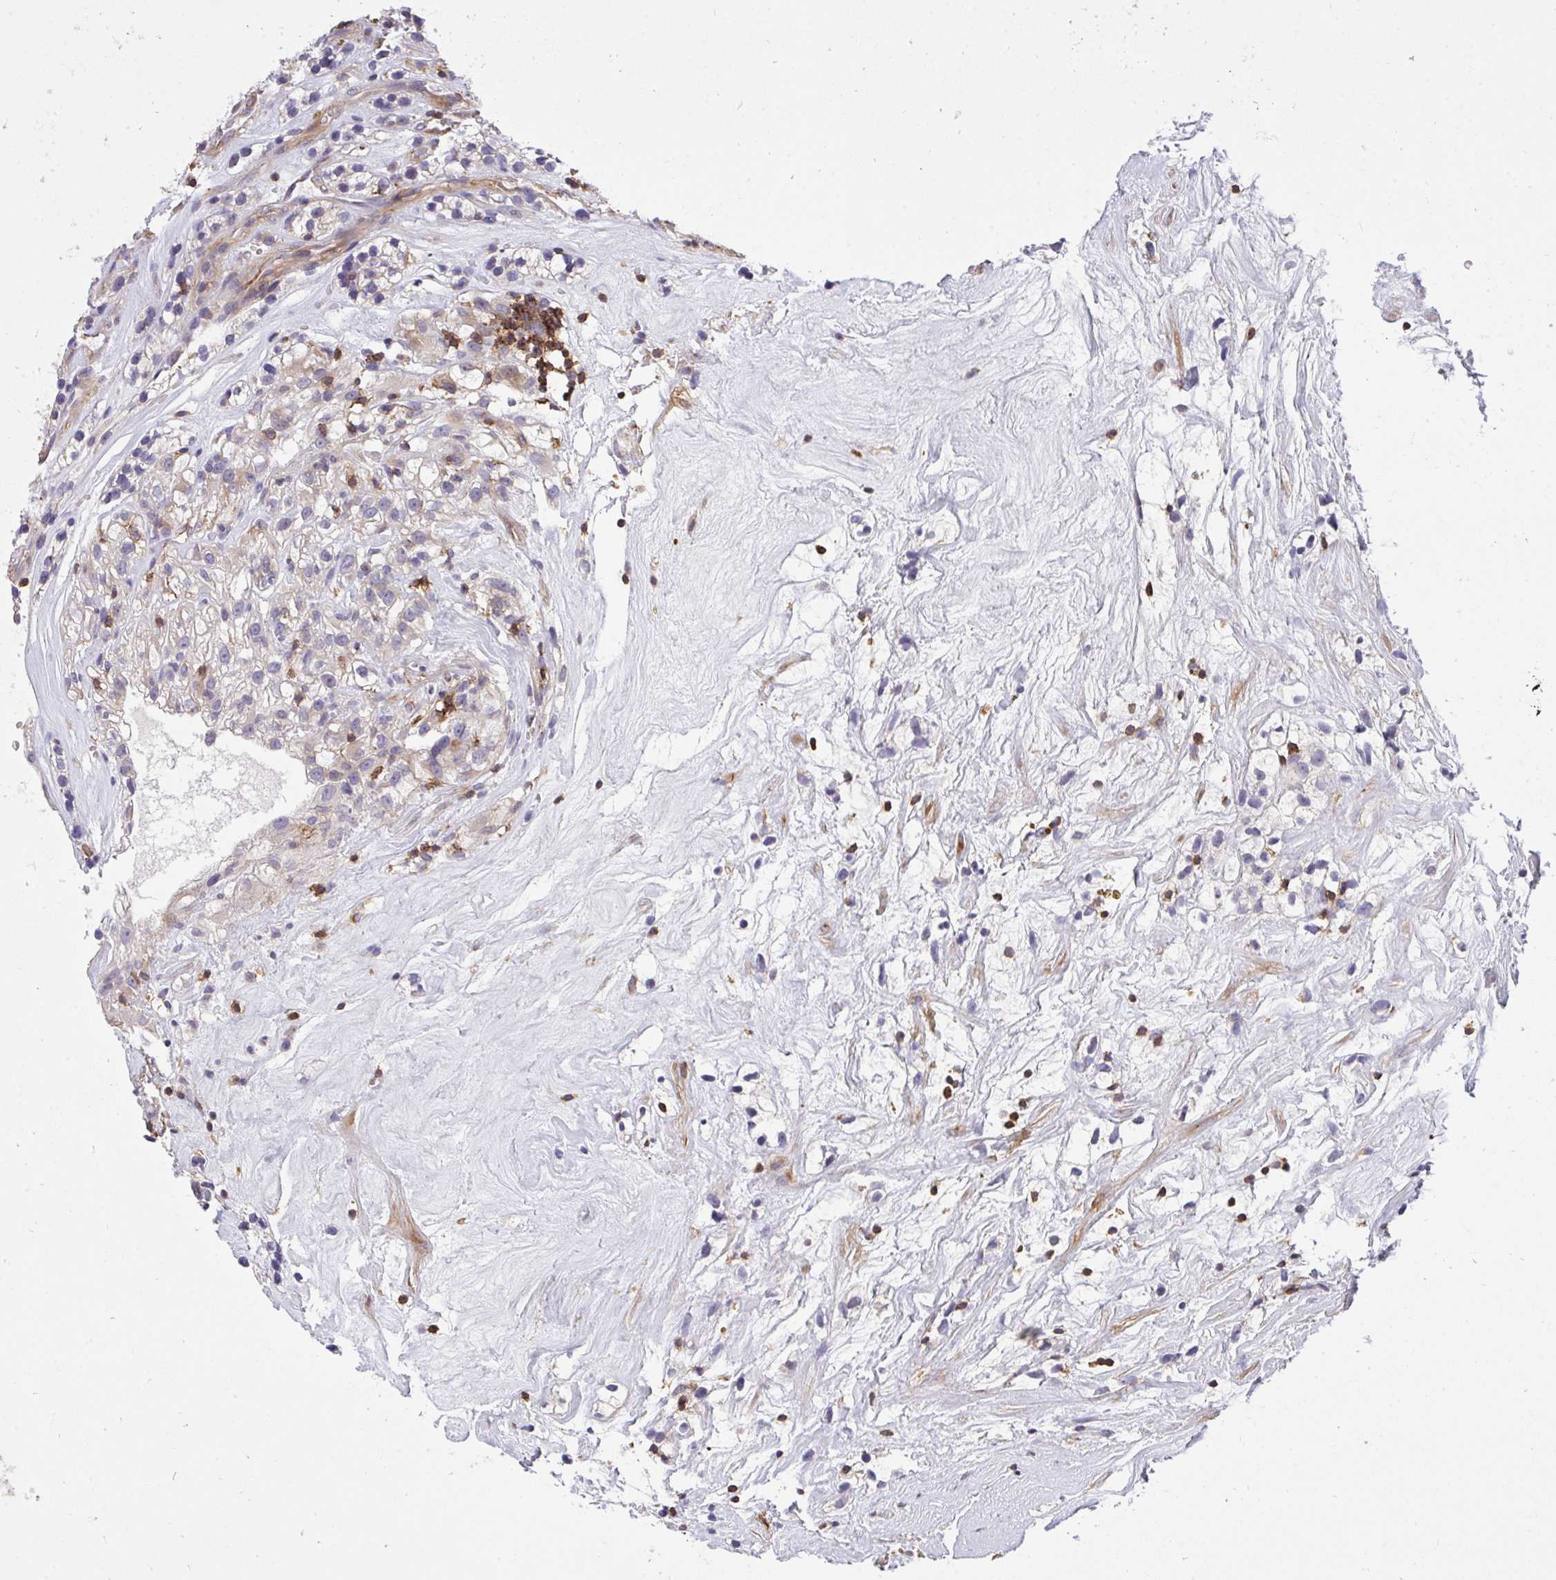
{"staining": {"intensity": "negative", "quantity": "none", "location": "none"}, "tissue": "renal cancer", "cell_type": "Tumor cells", "image_type": "cancer", "snomed": [{"axis": "morphology", "description": "Adenocarcinoma, NOS"}, {"axis": "topography", "description": "Kidney"}], "caption": "Renal cancer was stained to show a protein in brown. There is no significant staining in tumor cells.", "gene": "ERI1", "patient": {"sex": "female", "age": 57}}